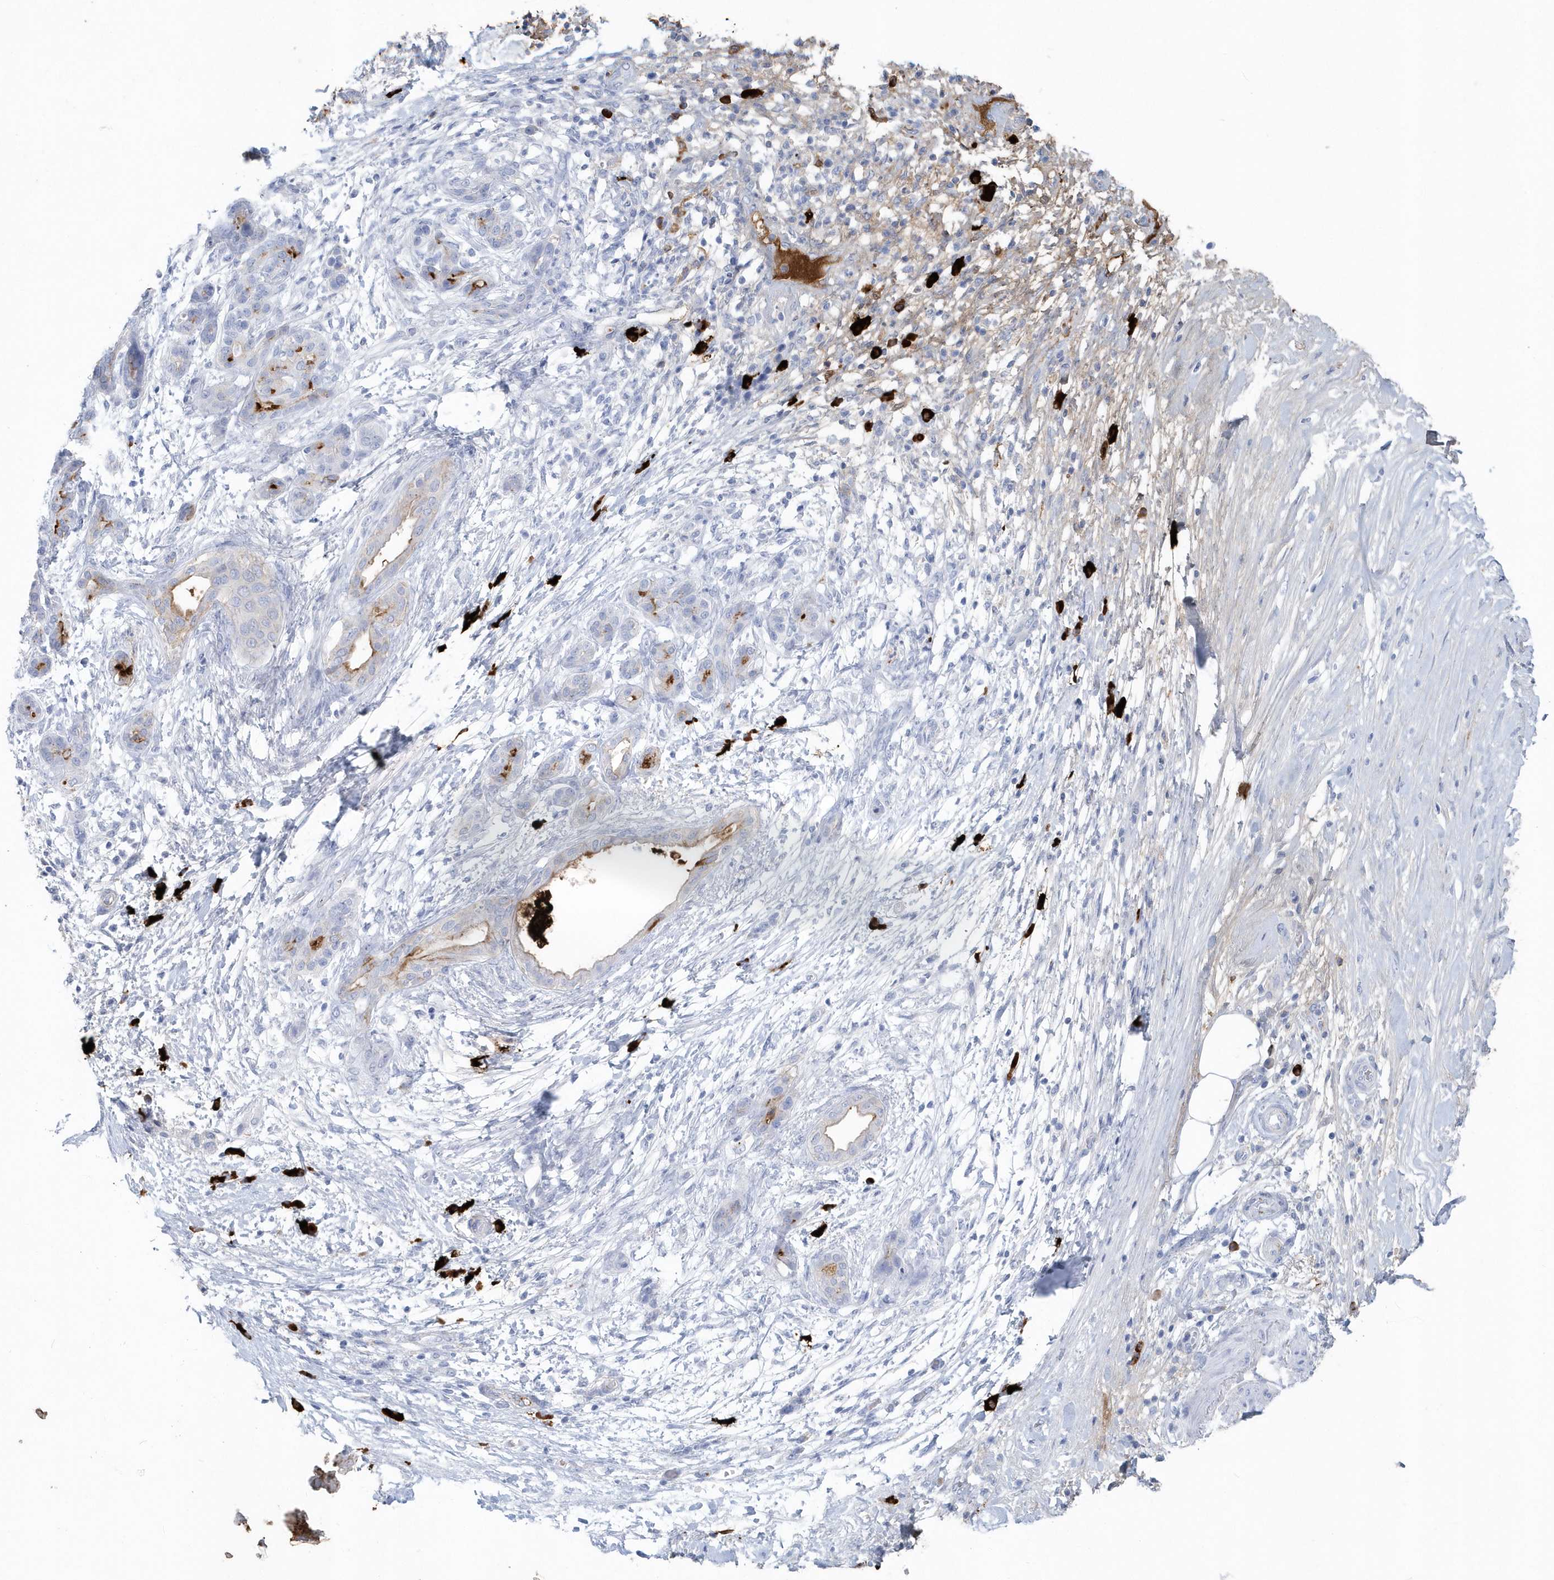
{"staining": {"intensity": "moderate", "quantity": "<25%", "location": "cytoplasmic/membranous"}, "tissue": "pancreatic cancer", "cell_type": "Tumor cells", "image_type": "cancer", "snomed": [{"axis": "morphology", "description": "Adenocarcinoma, NOS"}, {"axis": "topography", "description": "Pancreas"}], "caption": "Tumor cells display moderate cytoplasmic/membranous staining in about <25% of cells in pancreatic cancer (adenocarcinoma).", "gene": "JCHAIN", "patient": {"sex": "female", "age": 55}}